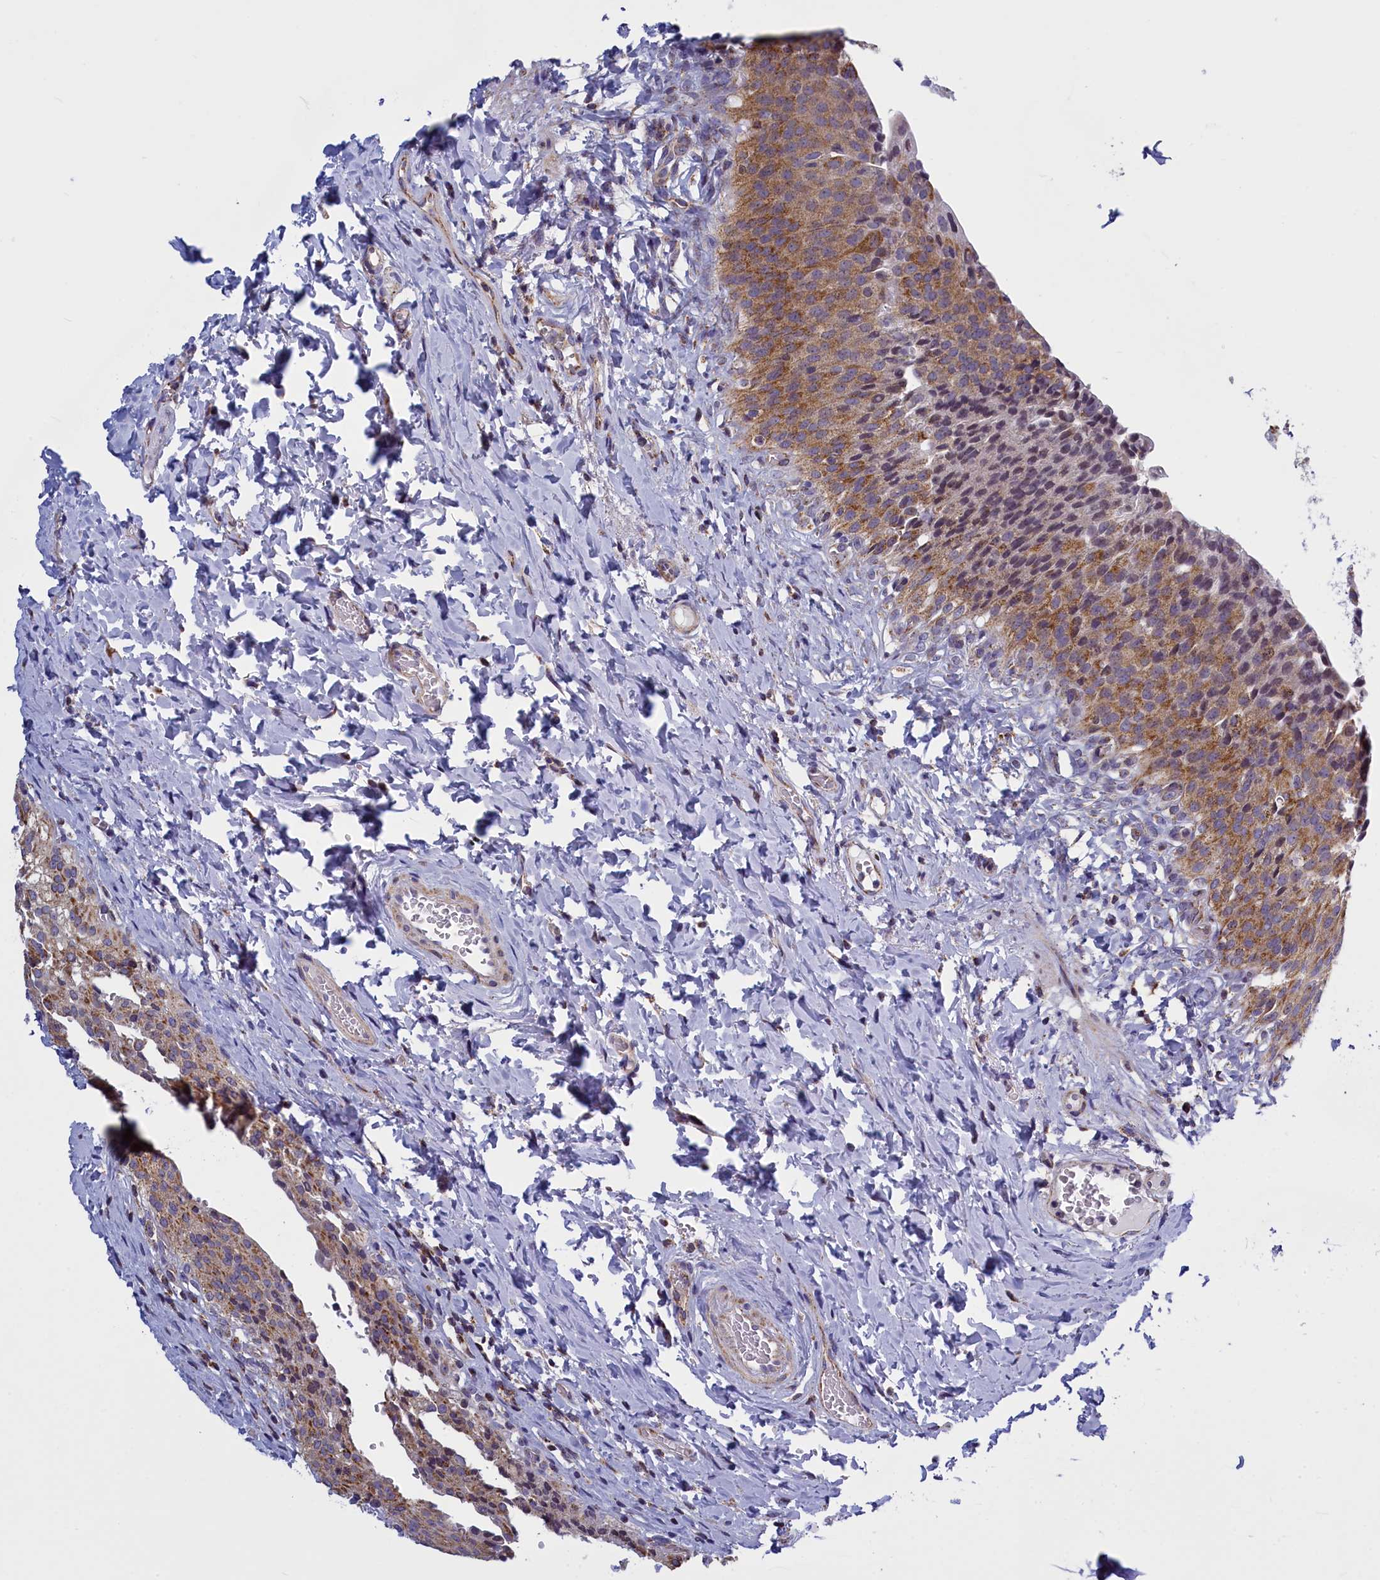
{"staining": {"intensity": "moderate", "quantity": ">75%", "location": "cytoplasmic/membranous"}, "tissue": "urinary bladder", "cell_type": "Urothelial cells", "image_type": "normal", "snomed": [{"axis": "morphology", "description": "Normal tissue, NOS"}, {"axis": "morphology", "description": "Inflammation, NOS"}, {"axis": "topography", "description": "Urinary bladder"}], "caption": "Urothelial cells display medium levels of moderate cytoplasmic/membranous expression in approximately >75% of cells in benign urinary bladder. The staining was performed using DAB (3,3'-diaminobenzidine) to visualize the protein expression in brown, while the nuclei were stained in blue with hematoxylin (Magnification: 20x).", "gene": "IFT122", "patient": {"sex": "male", "age": 64}}